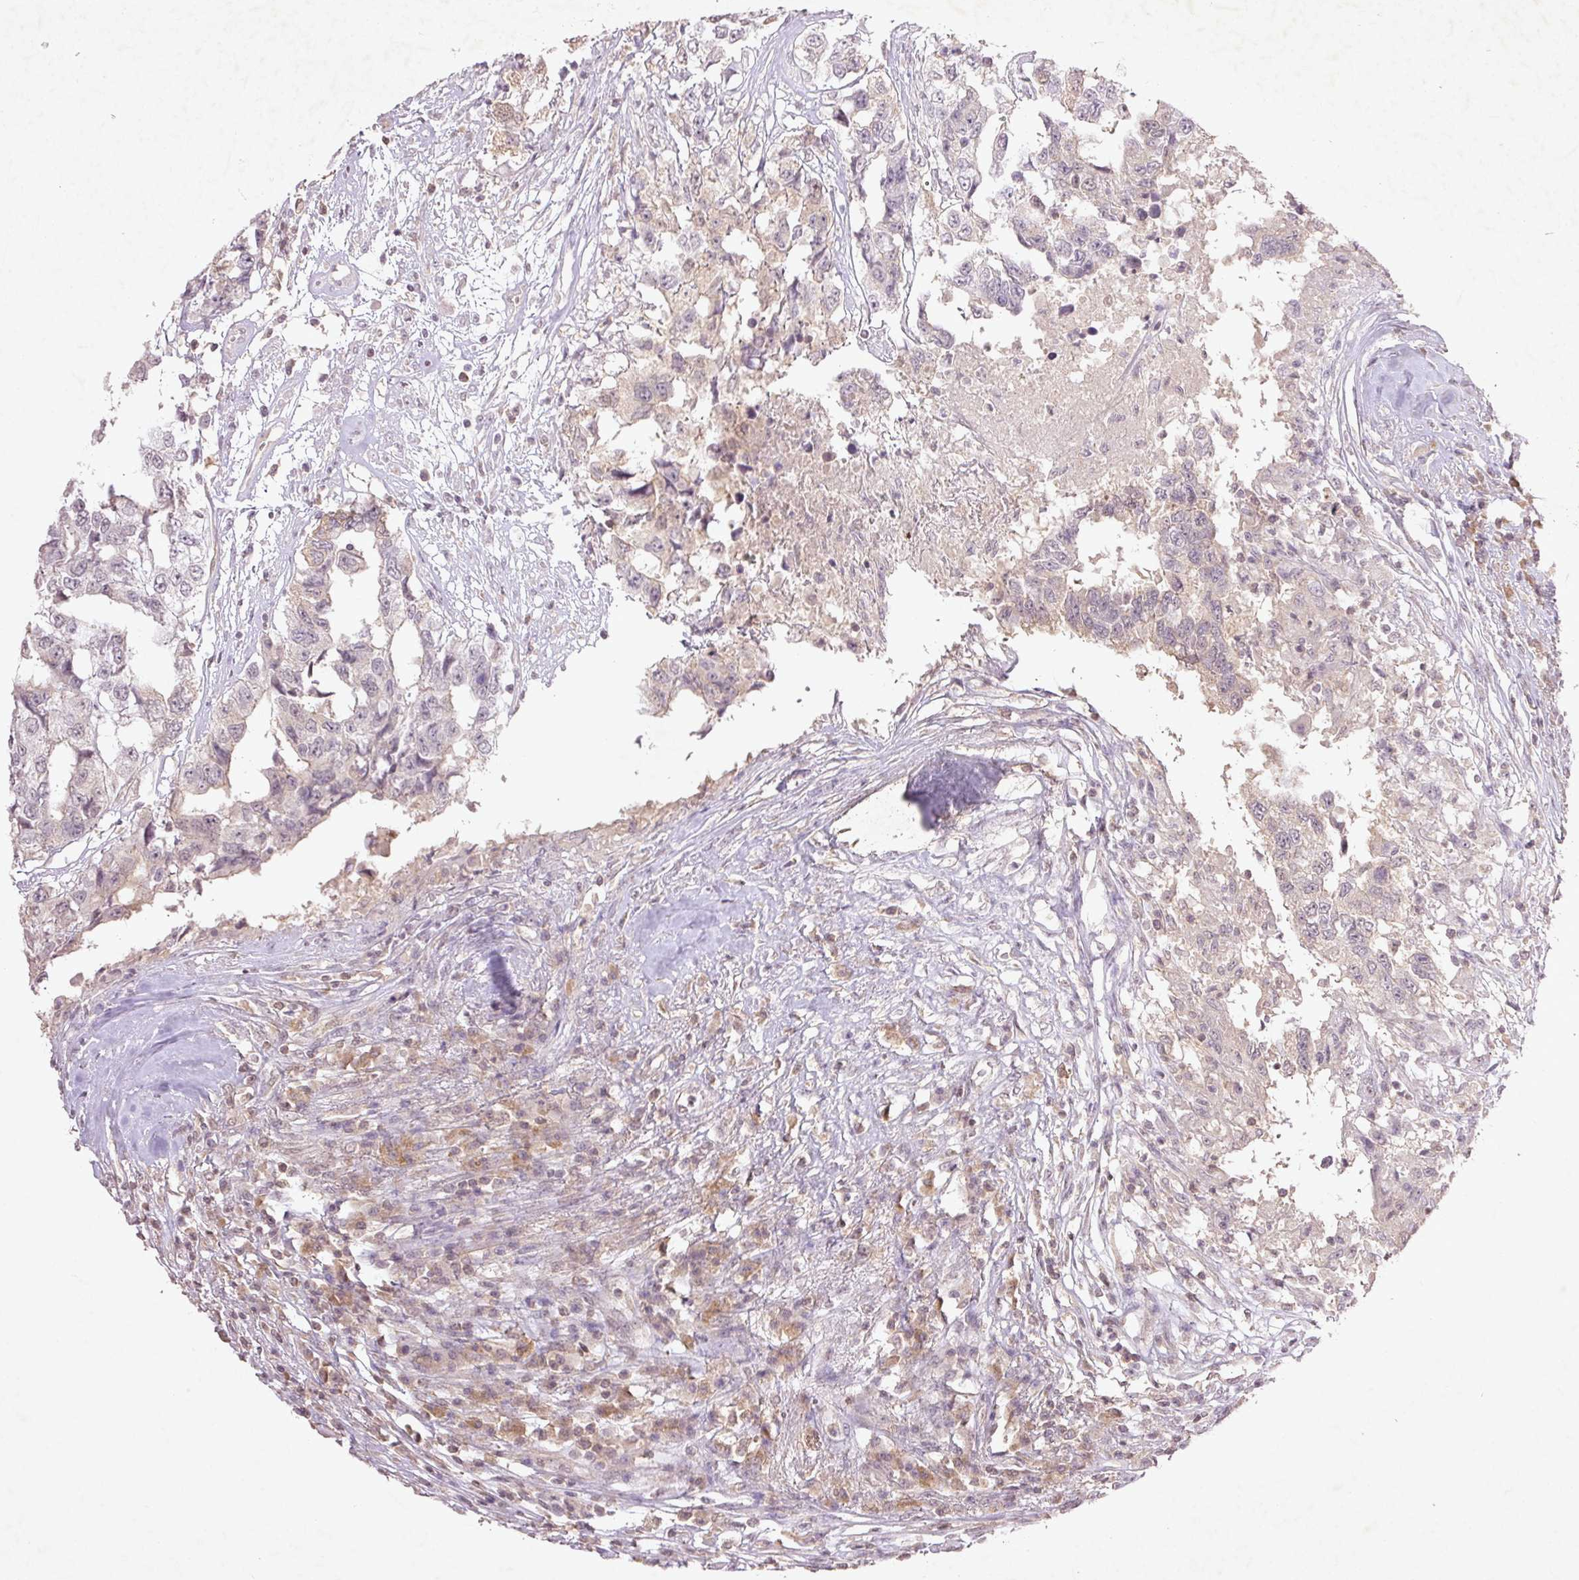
{"staining": {"intensity": "negative", "quantity": "none", "location": "none"}, "tissue": "testis cancer", "cell_type": "Tumor cells", "image_type": "cancer", "snomed": [{"axis": "morphology", "description": "Carcinoma, Embryonal, NOS"}, {"axis": "topography", "description": "Testis"}], "caption": "The IHC histopathology image has no significant positivity in tumor cells of testis cancer (embryonal carcinoma) tissue. (DAB IHC visualized using brightfield microscopy, high magnification).", "gene": "FAM168B", "patient": {"sex": "male", "age": 83}}